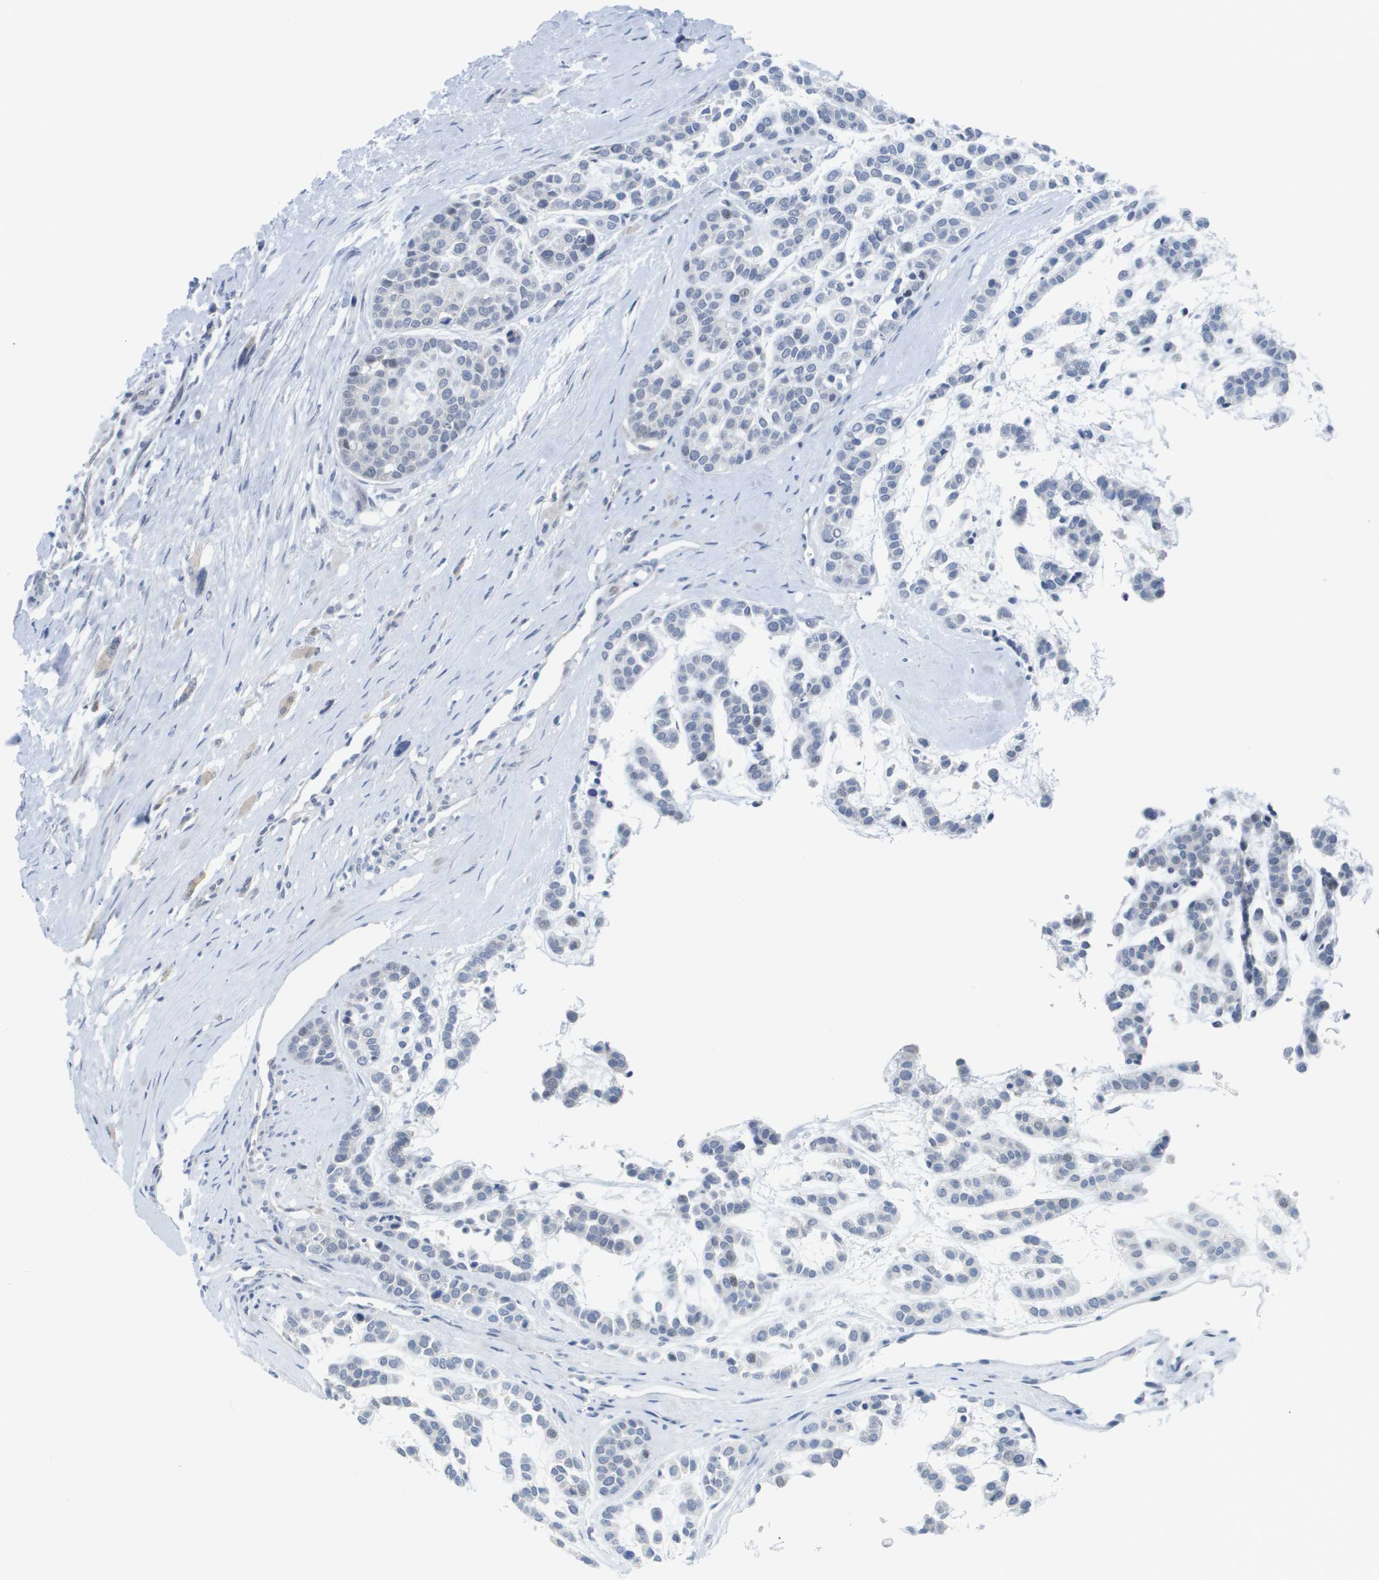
{"staining": {"intensity": "negative", "quantity": "none", "location": "none"}, "tissue": "head and neck cancer", "cell_type": "Tumor cells", "image_type": "cancer", "snomed": [{"axis": "morphology", "description": "Adenocarcinoma, NOS"}, {"axis": "morphology", "description": "Adenoma, NOS"}, {"axis": "topography", "description": "Head-Neck"}], "caption": "Protein analysis of head and neck cancer (adenoma) displays no significant expression in tumor cells.", "gene": "PDE4A", "patient": {"sex": "female", "age": 55}}